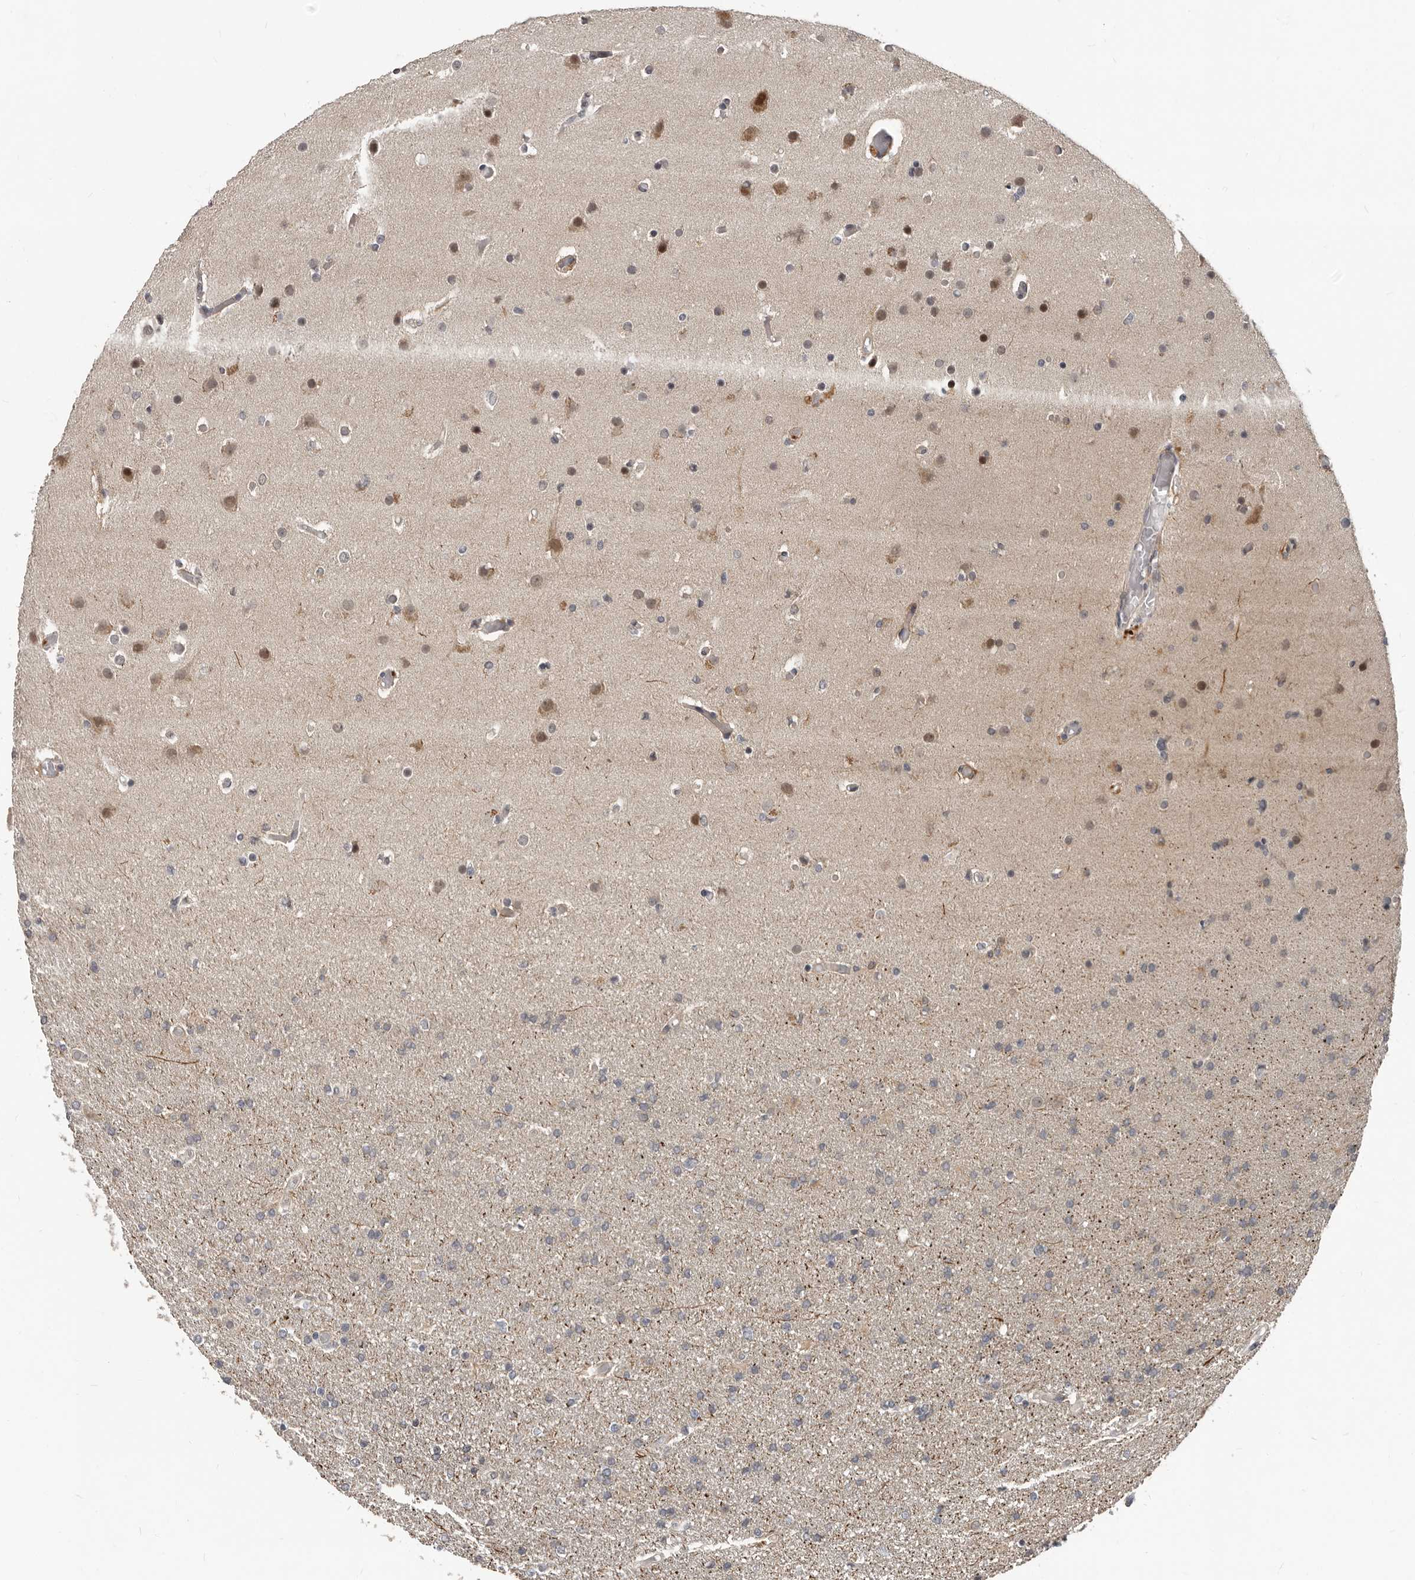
{"staining": {"intensity": "moderate", "quantity": "<25%", "location": "nuclear"}, "tissue": "glioma", "cell_type": "Tumor cells", "image_type": "cancer", "snomed": [{"axis": "morphology", "description": "Glioma, malignant, High grade"}, {"axis": "topography", "description": "Cerebral cortex"}], "caption": "IHC photomicrograph of high-grade glioma (malignant) stained for a protein (brown), which shows low levels of moderate nuclear staining in approximately <25% of tumor cells.", "gene": "APOL6", "patient": {"sex": "female", "age": 36}}